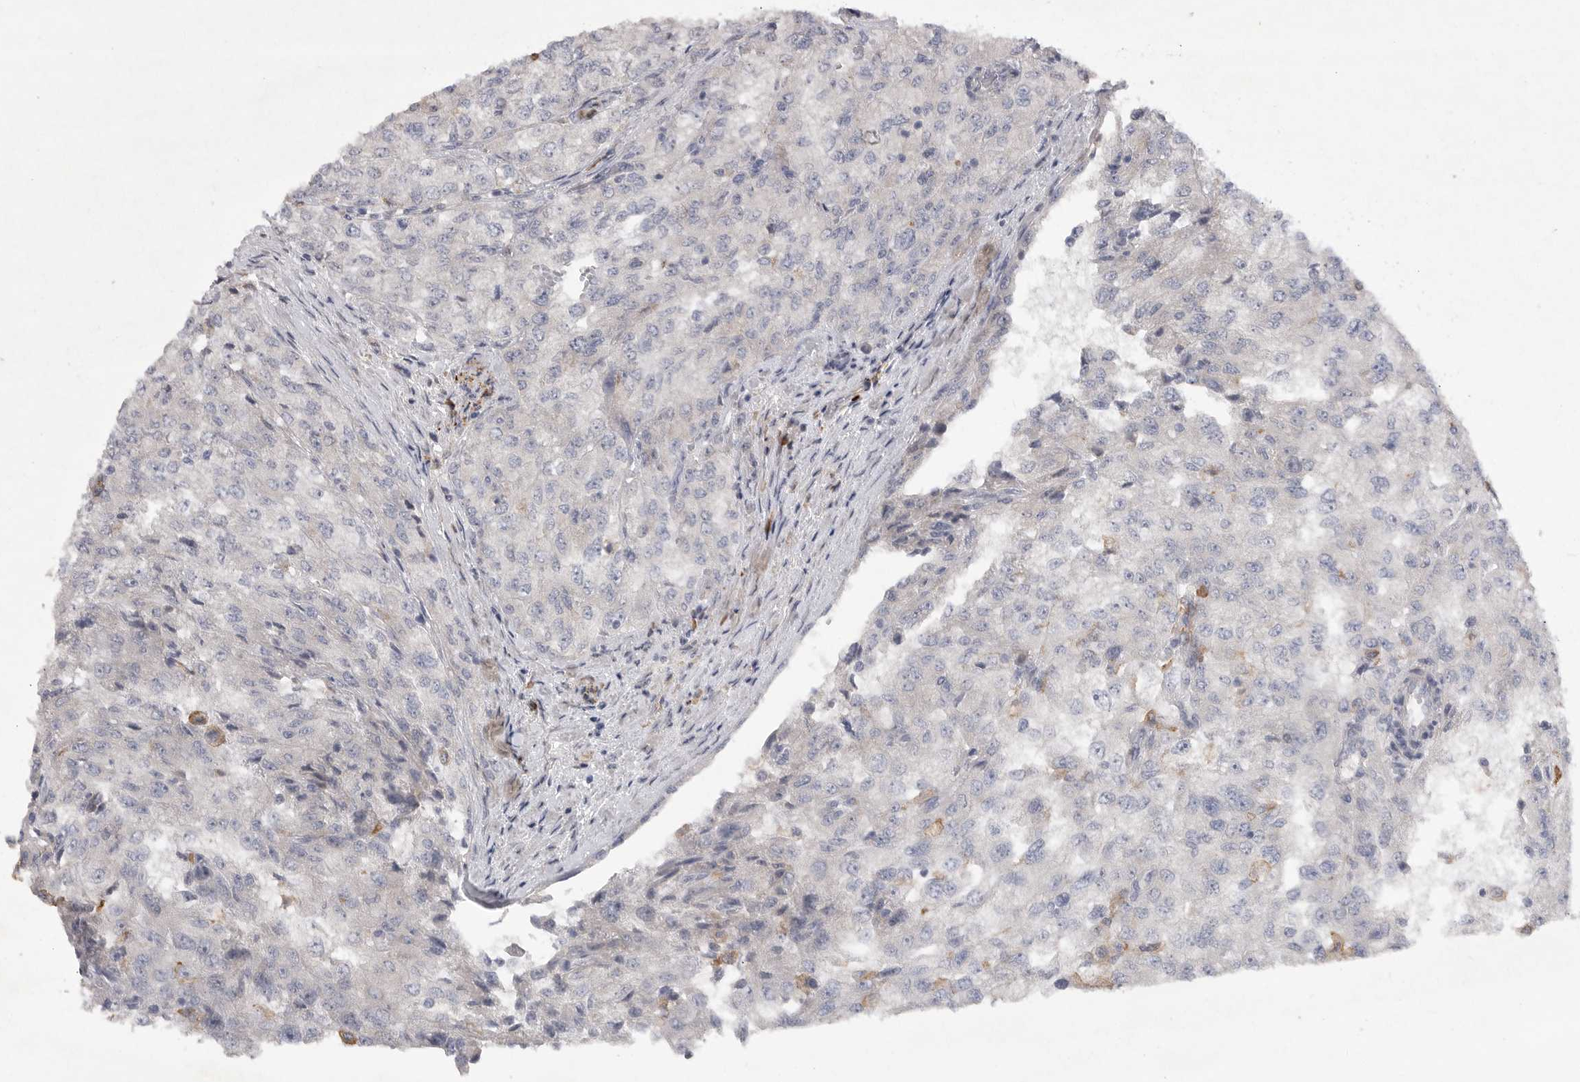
{"staining": {"intensity": "negative", "quantity": "none", "location": "none"}, "tissue": "renal cancer", "cell_type": "Tumor cells", "image_type": "cancer", "snomed": [{"axis": "morphology", "description": "Adenocarcinoma, NOS"}, {"axis": "topography", "description": "Kidney"}], "caption": "There is no significant staining in tumor cells of renal adenocarcinoma.", "gene": "EDEM3", "patient": {"sex": "female", "age": 54}}